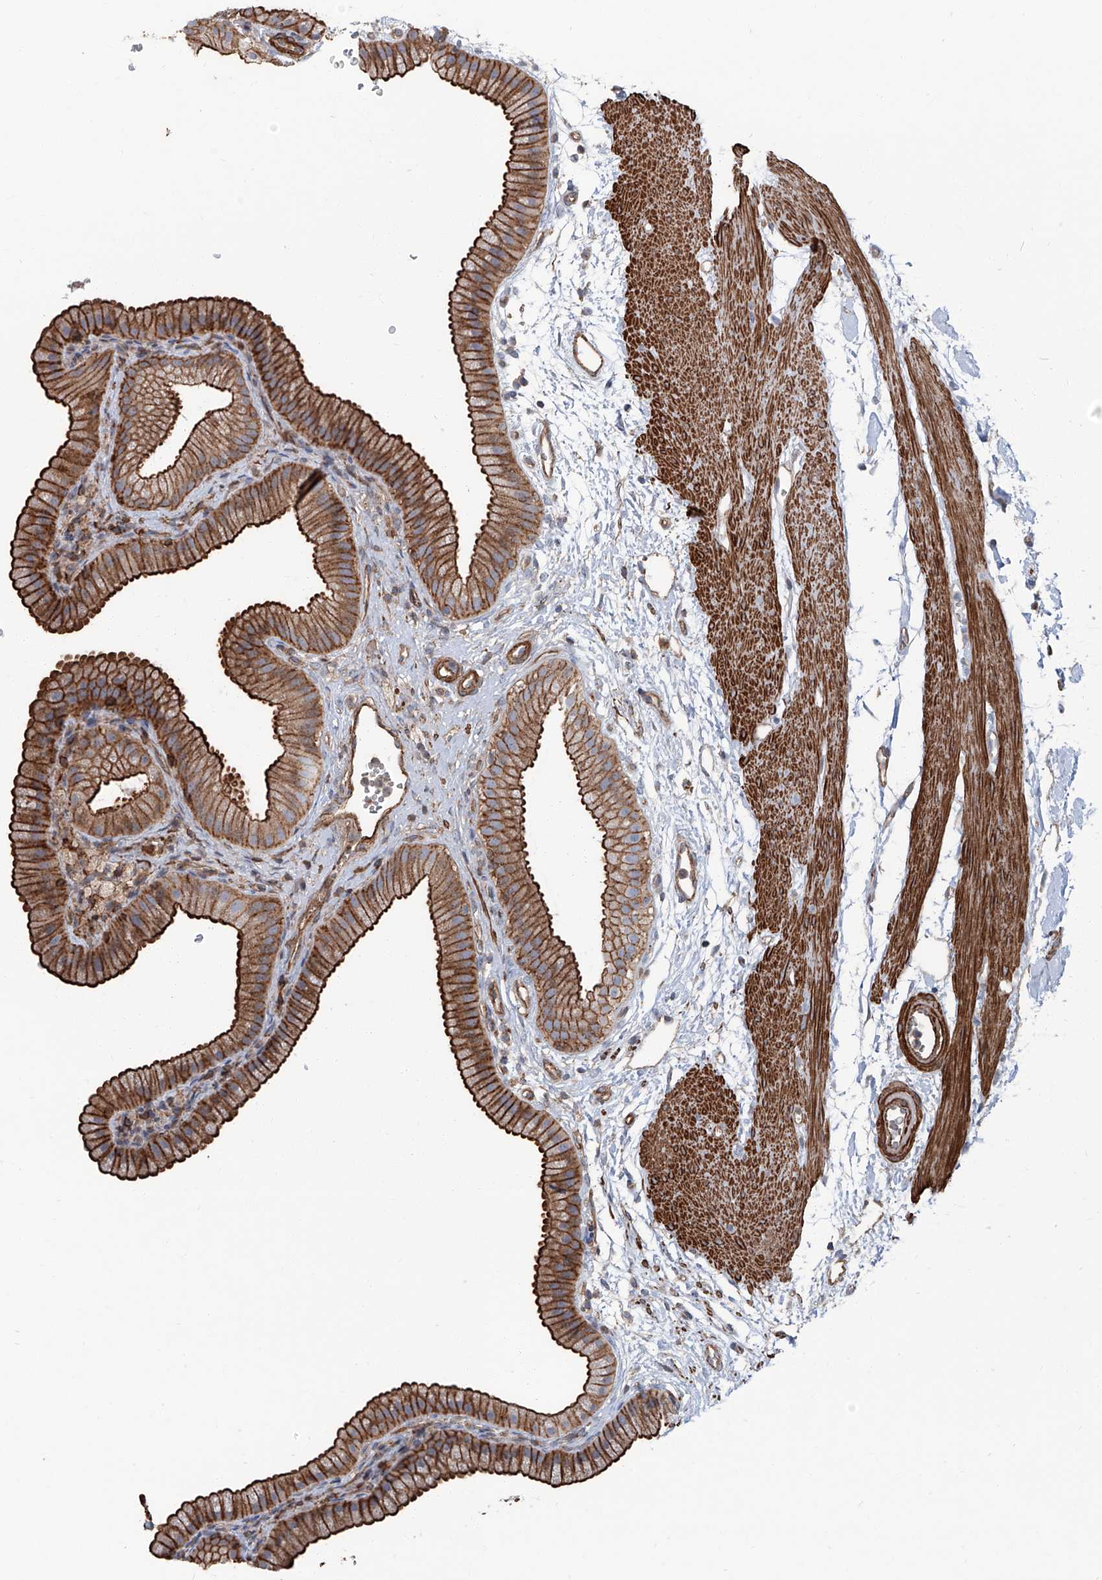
{"staining": {"intensity": "strong", "quantity": ">75%", "location": "cytoplasmic/membranous"}, "tissue": "gallbladder", "cell_type": "Glandular cells", "image_type": "normal", "snomed": [{"axis": "morphology", "description": "Normal tissue, NOS"}, {"axis": "topography", "description": "Gallbladder"}], "caption": "Gallbladder stained with a brown dye demonstrates strong cytoplasmic/membranous positive positivity in approximately >75% of glandular cells.", "gene": "PIEZO2", "patient": {"sex": "female", "age": 64}}